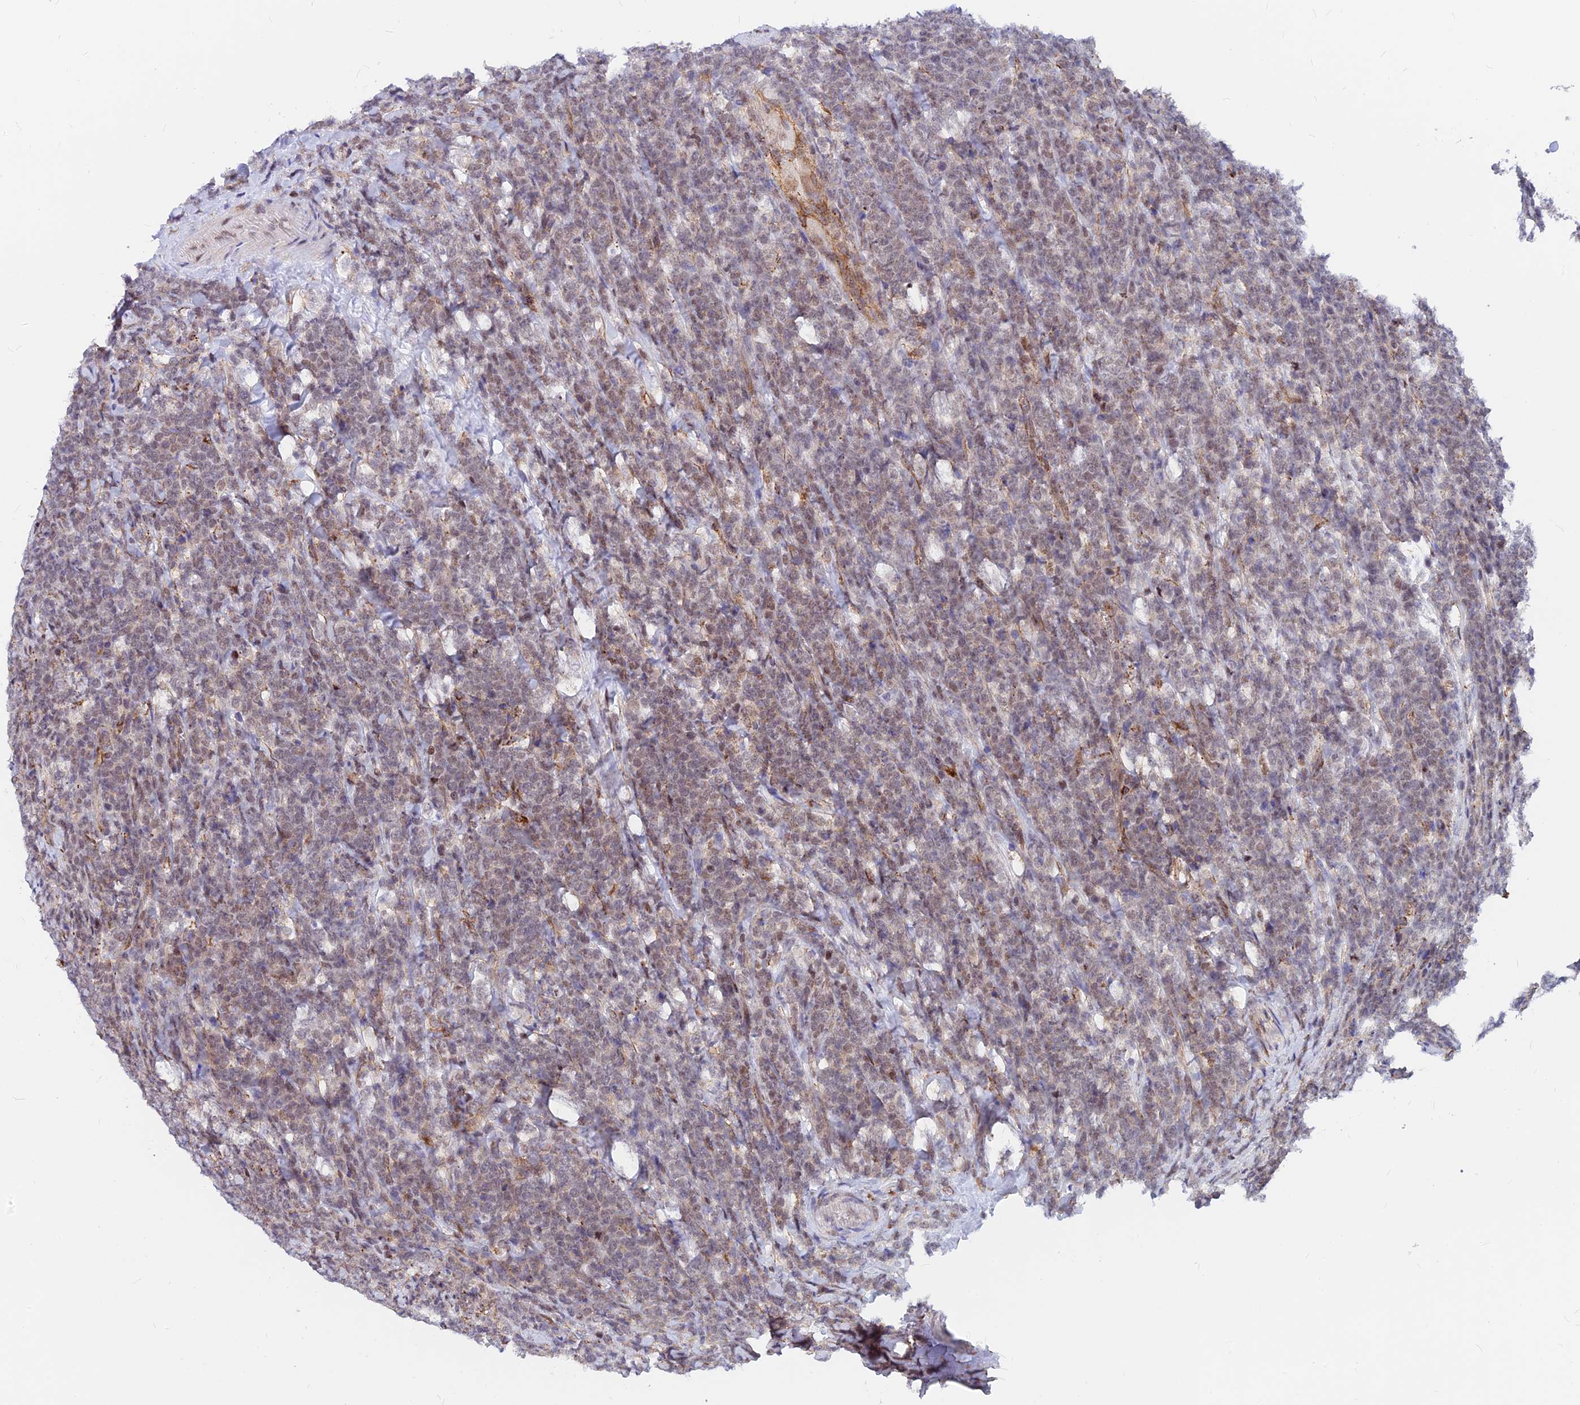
{"staining": {"intensity": "weak", "quantity": "<25%", "location": "nuclear"}, "tissue": "lymphoma", "cell_type": "Tumor cells", "image_type": "cancer", "snomed": [{"axis": "morphology", "description": "Malignant lymphoma, non-Hodgkin's type, High grade"}, {"axis": "topography", "description": "Small intestine"}], "caption": "Tumor cells show no significant protein positivity in lymphoma.", "gene": "VSTM2L", "patient": {"sex": "male", "age": 8}}